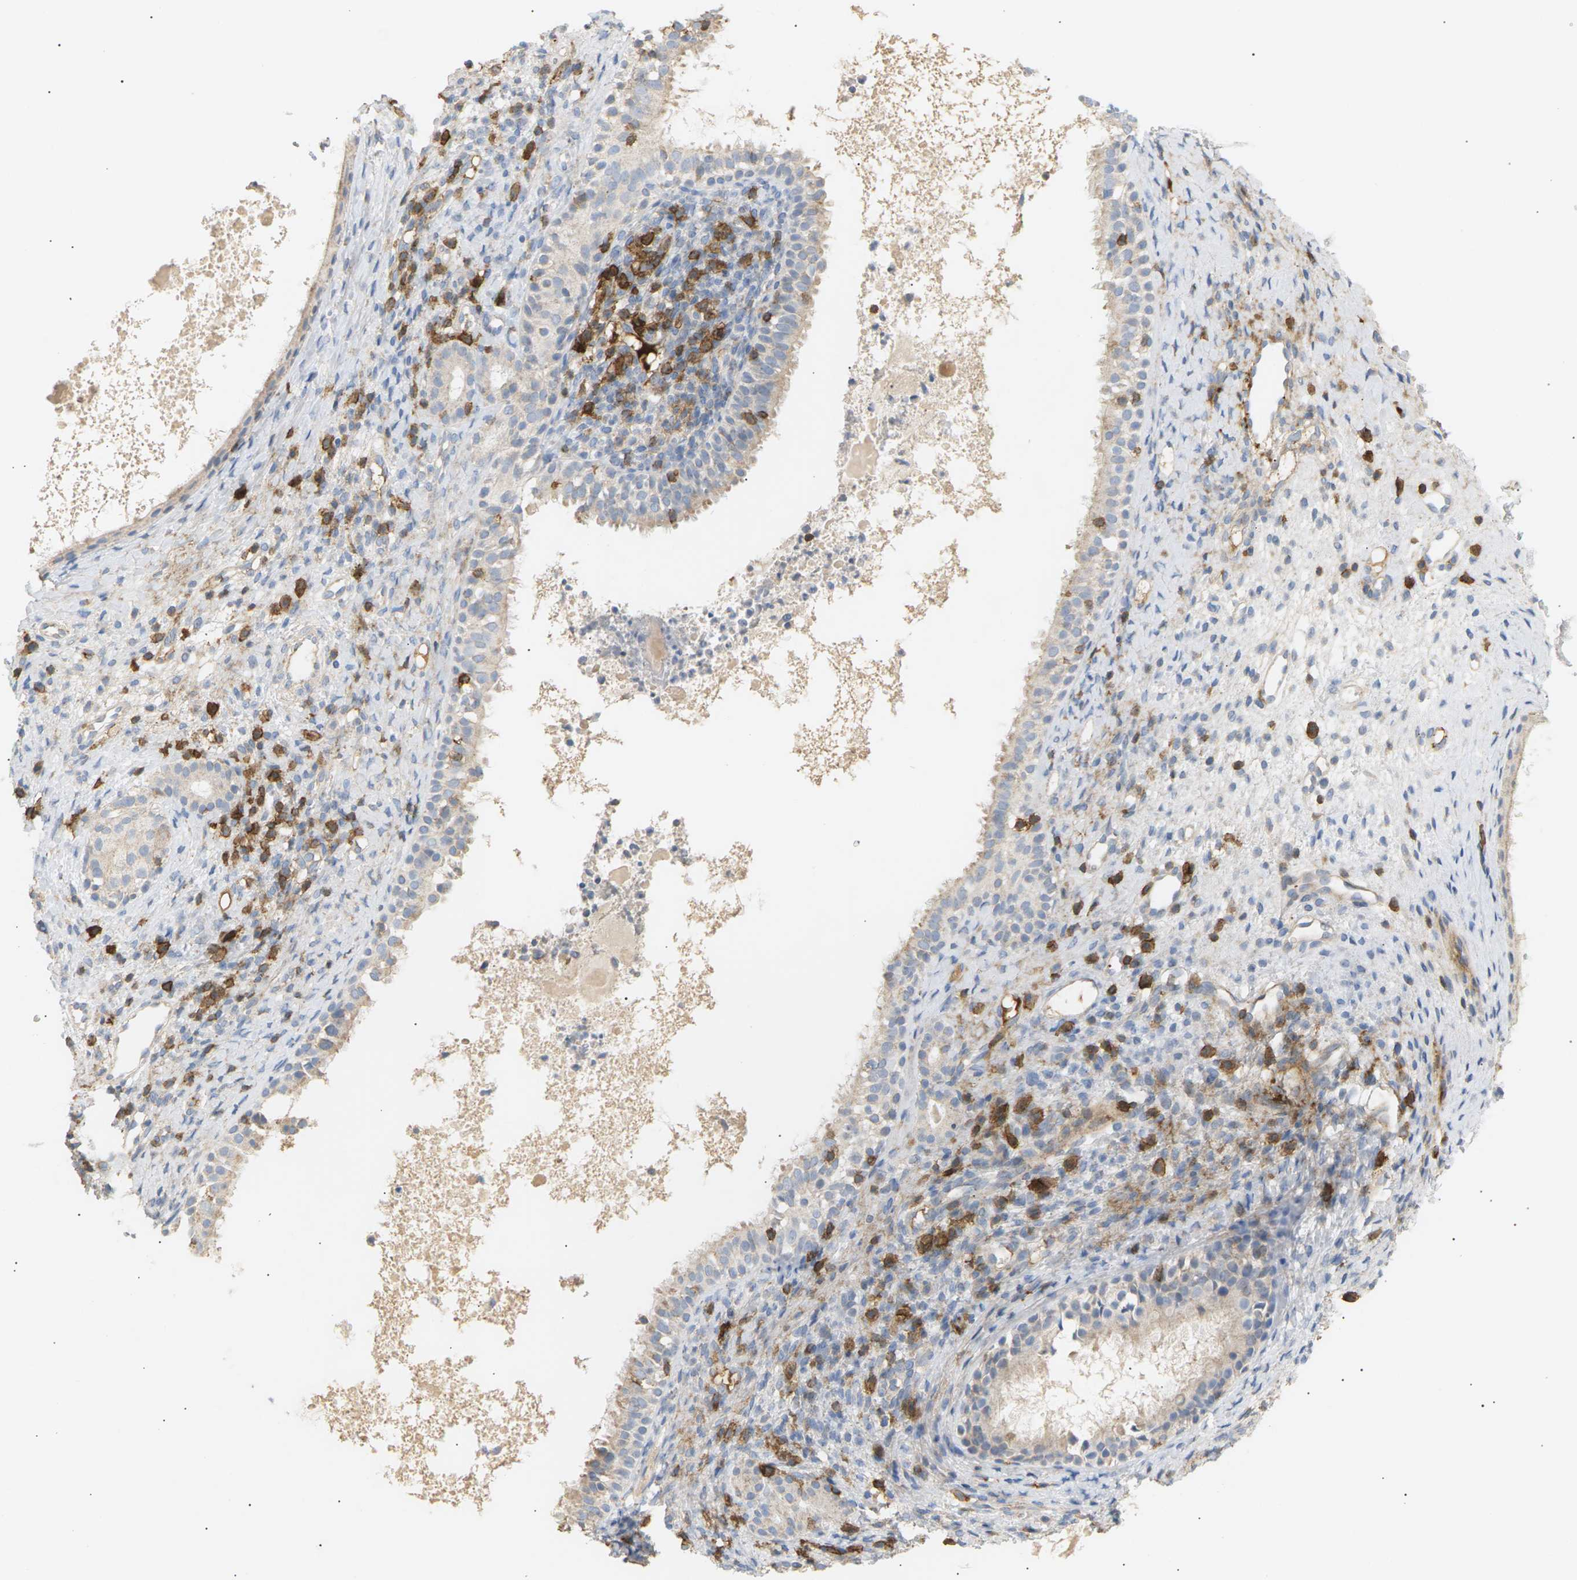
{"staining": {"intensity": "weak", "quantity": "25%-75%", "location": "cytoplasmic/membranous"}, "tissue": "nasopharynx", "cell_type": "Respiratory epithelial cells", "image_type": "normal", "snomed": [{"axis": "morphology", "description": "Normal tissue, NOS"}, {"axis": "topography", "description": "Nasopharynx"}], "caption": "Protein expression analysis of normal nasopharynx exhibits weak cytoplasmic/membranous expression in about 25%-75% of respiratory epithelial cells.", "gene": "LIME1", "patient": {"sex": "male", "age": 22}}